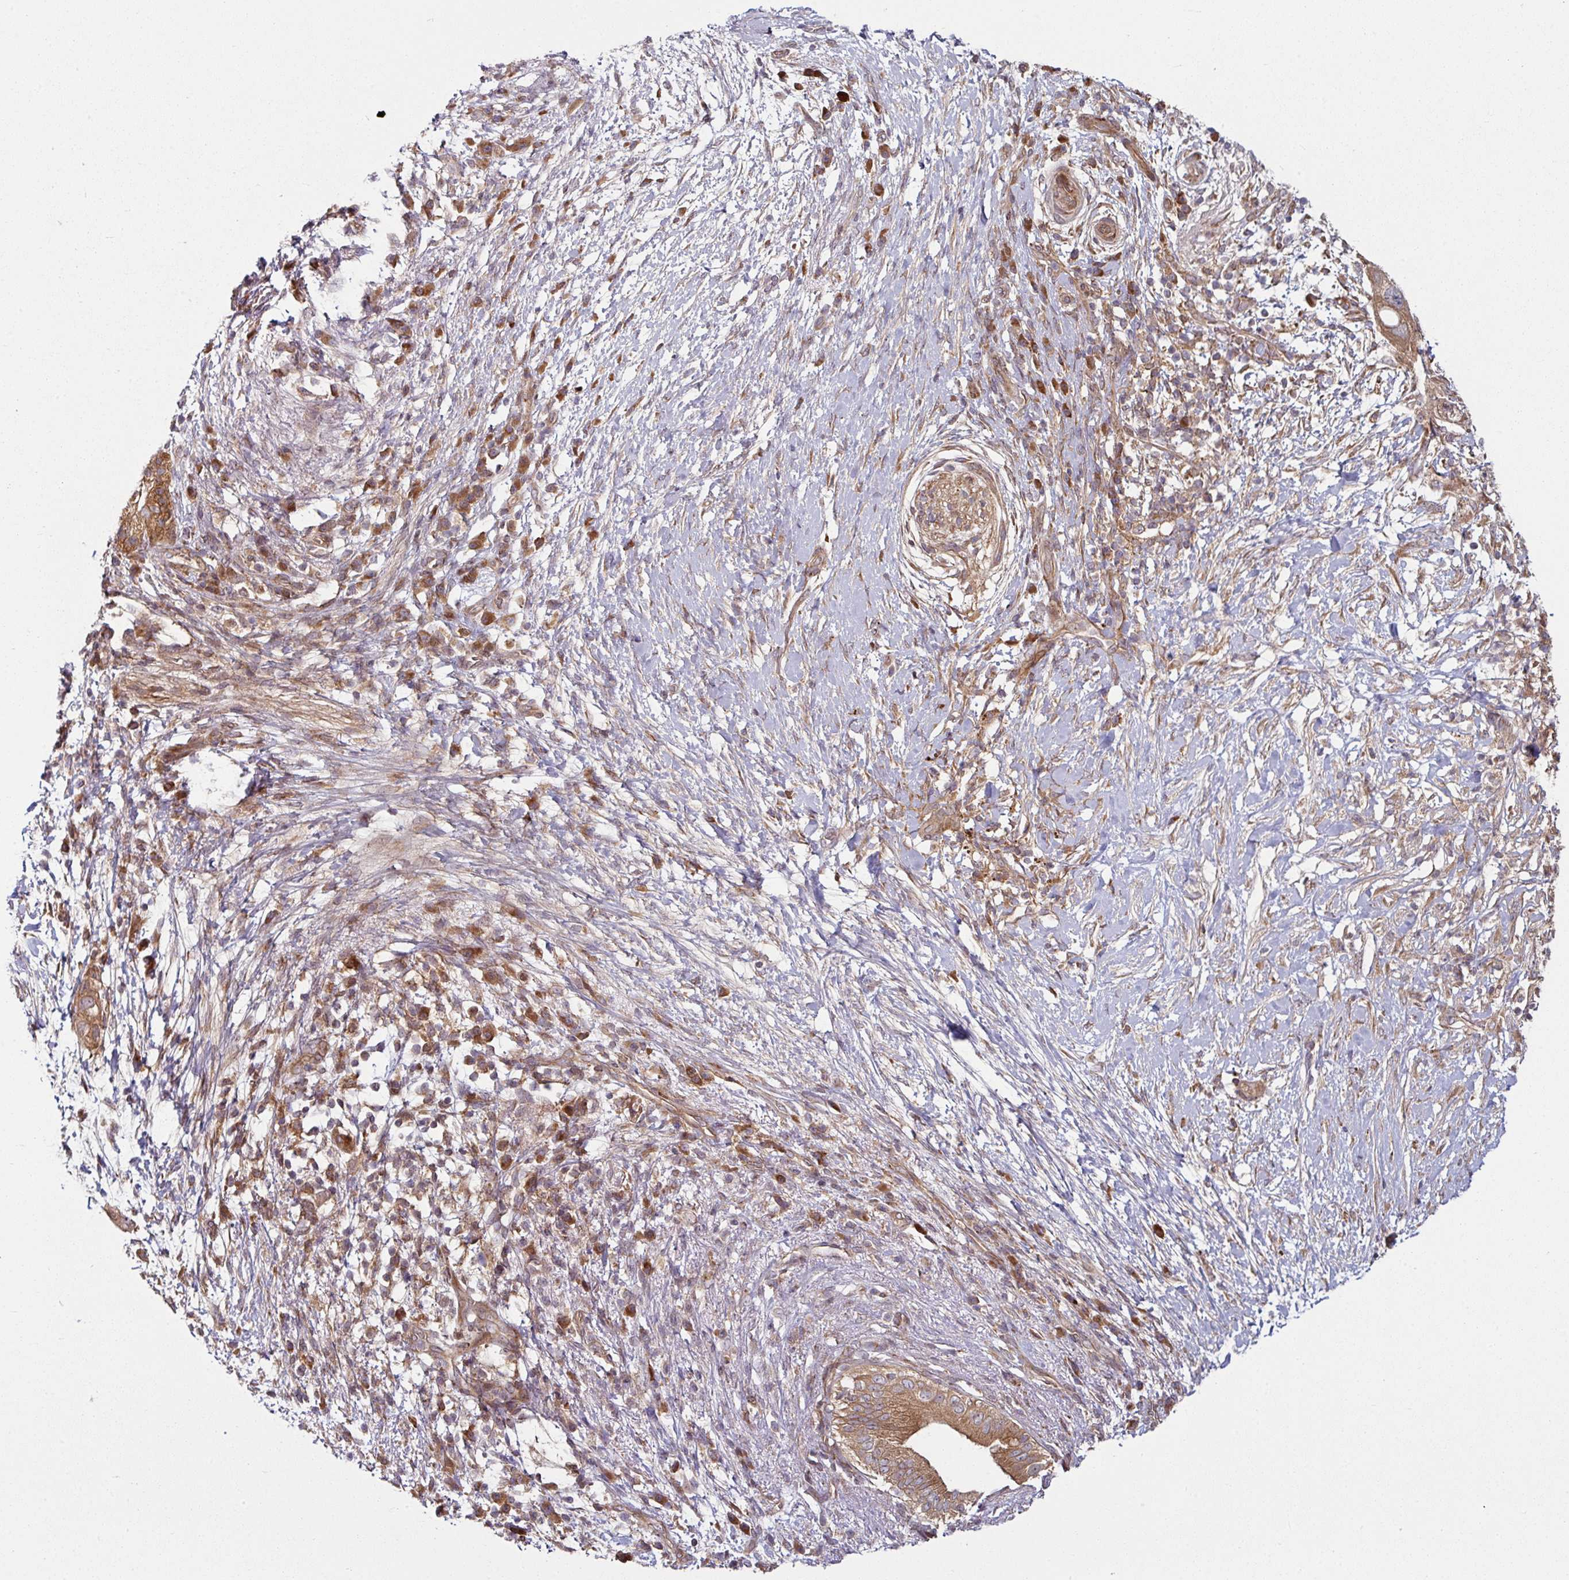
{"staining": {"intensity": "moderate", "quantity": ">75%", "location": "cytoplasmic/membranous"}, "tissue": "pancreatic cancer", "cell_type": "Tumor cells", "image_type": "cancer", "snomed": [{"axis": "morphology", "description": "Adenocarcinoma, NOS"}, {"axis": "topography", "description": "Pancreas"}], "caption": "Protein staining of pancreatic cancer tissue reveals moderate cytoplasmic/membranous expression in approximately >75% of tumor cells.", "gene": "RAB5A", "patient": {"sex": "female", "age": 72}}